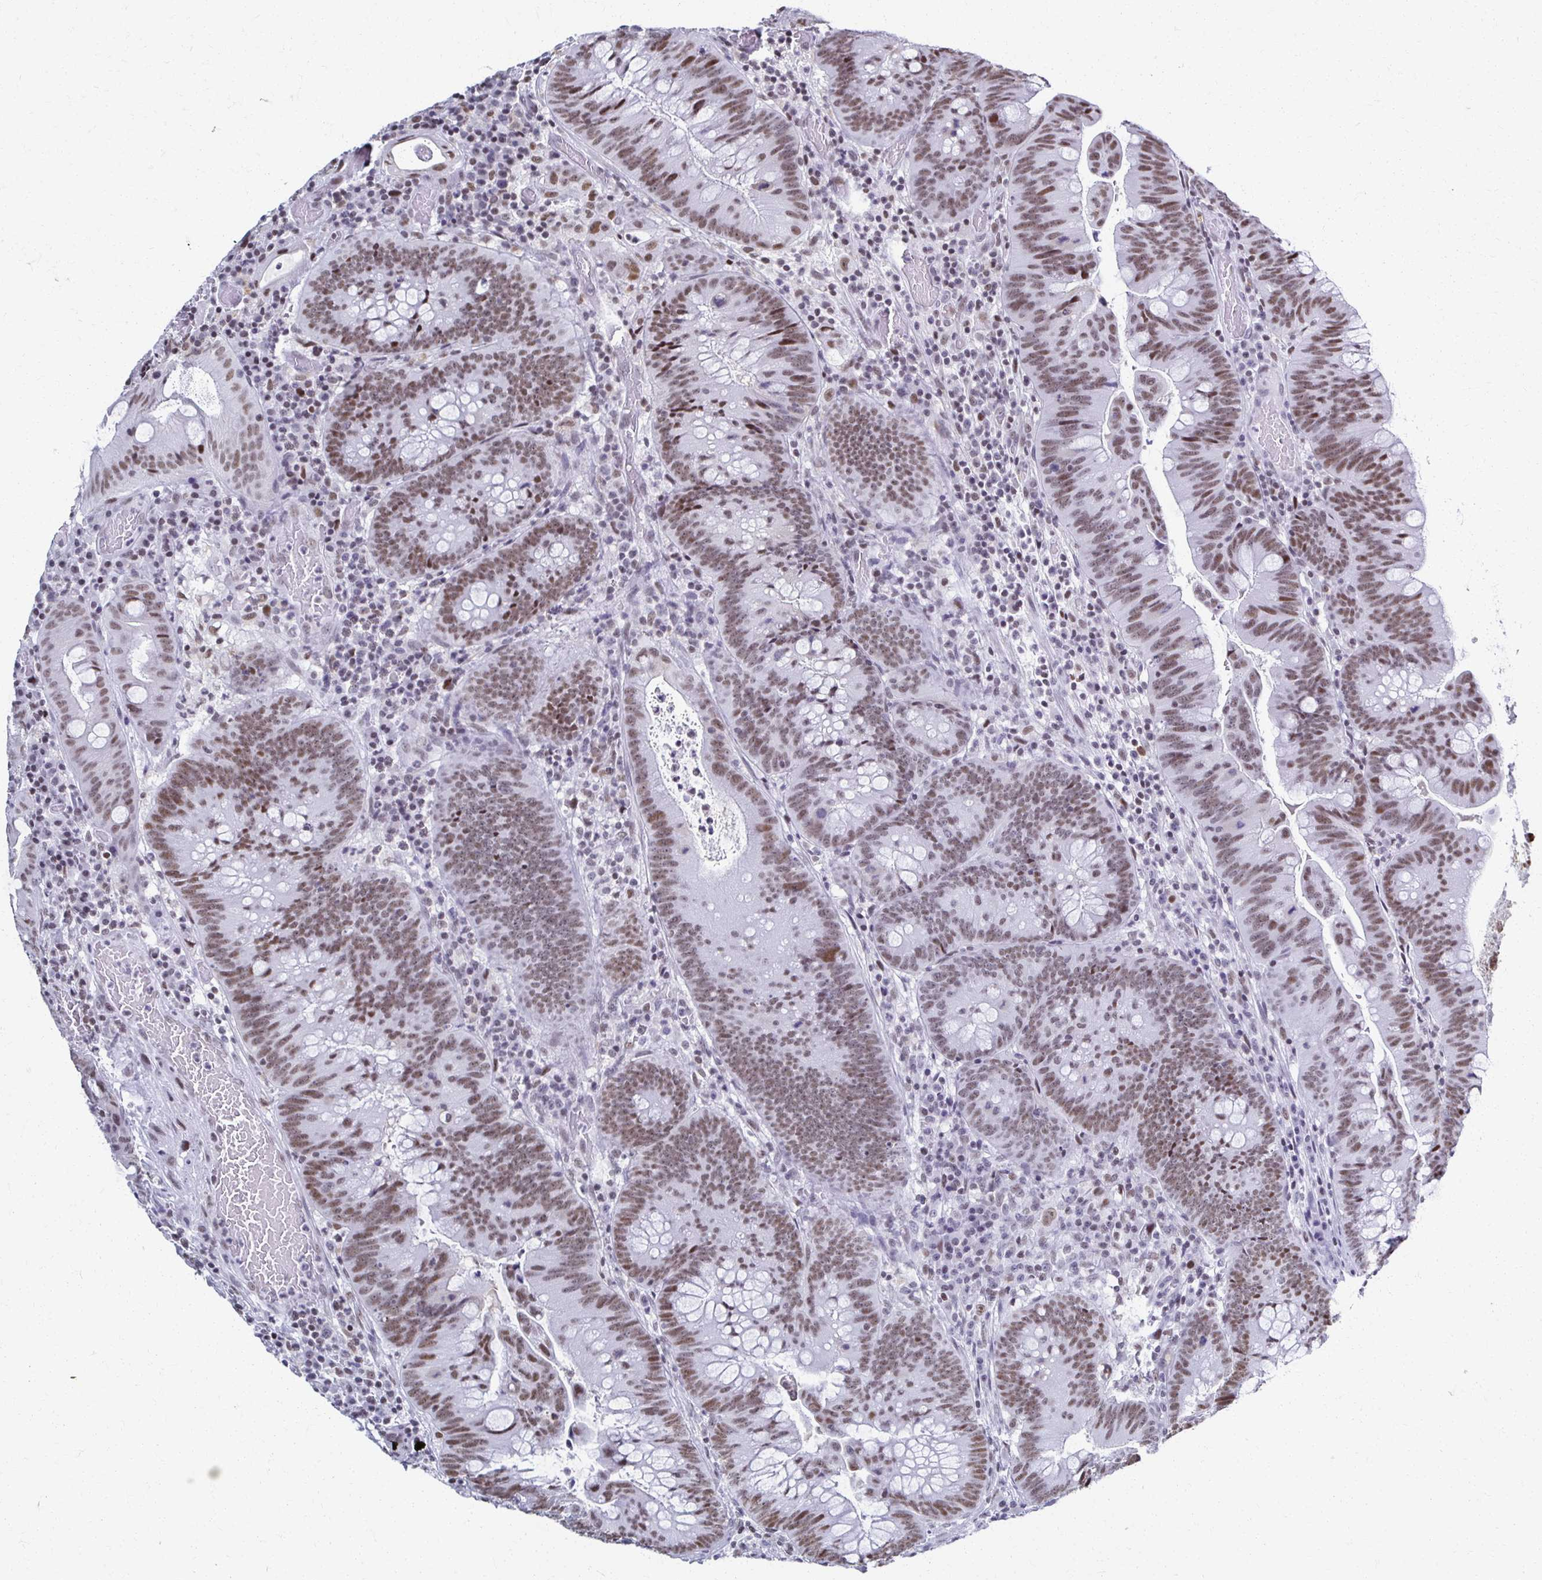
{"staining": {"intensity": "moderate", "quantity": ">75%", "location": "nuclear"}, "tissue": "colorectal cancer", "cell_type": "Tumor cells", "image_type": "cancer", "snomed": [{"axis": "morphology", "description": "Adenocarcinoma, NOS"}, {"axis": "topography", "description": "Colon"}], "caption": "This image exhibits colorectal cancer (adenocarcinoma) stained with immunohistochemistry (IHC) to label a protein in brown. The nuclear of tumor cells show moderate positivity for the protein. Nuclei are counter-stained blue.", "gene": "IRF7", "patient": {"sex": "male", "age": 62}}